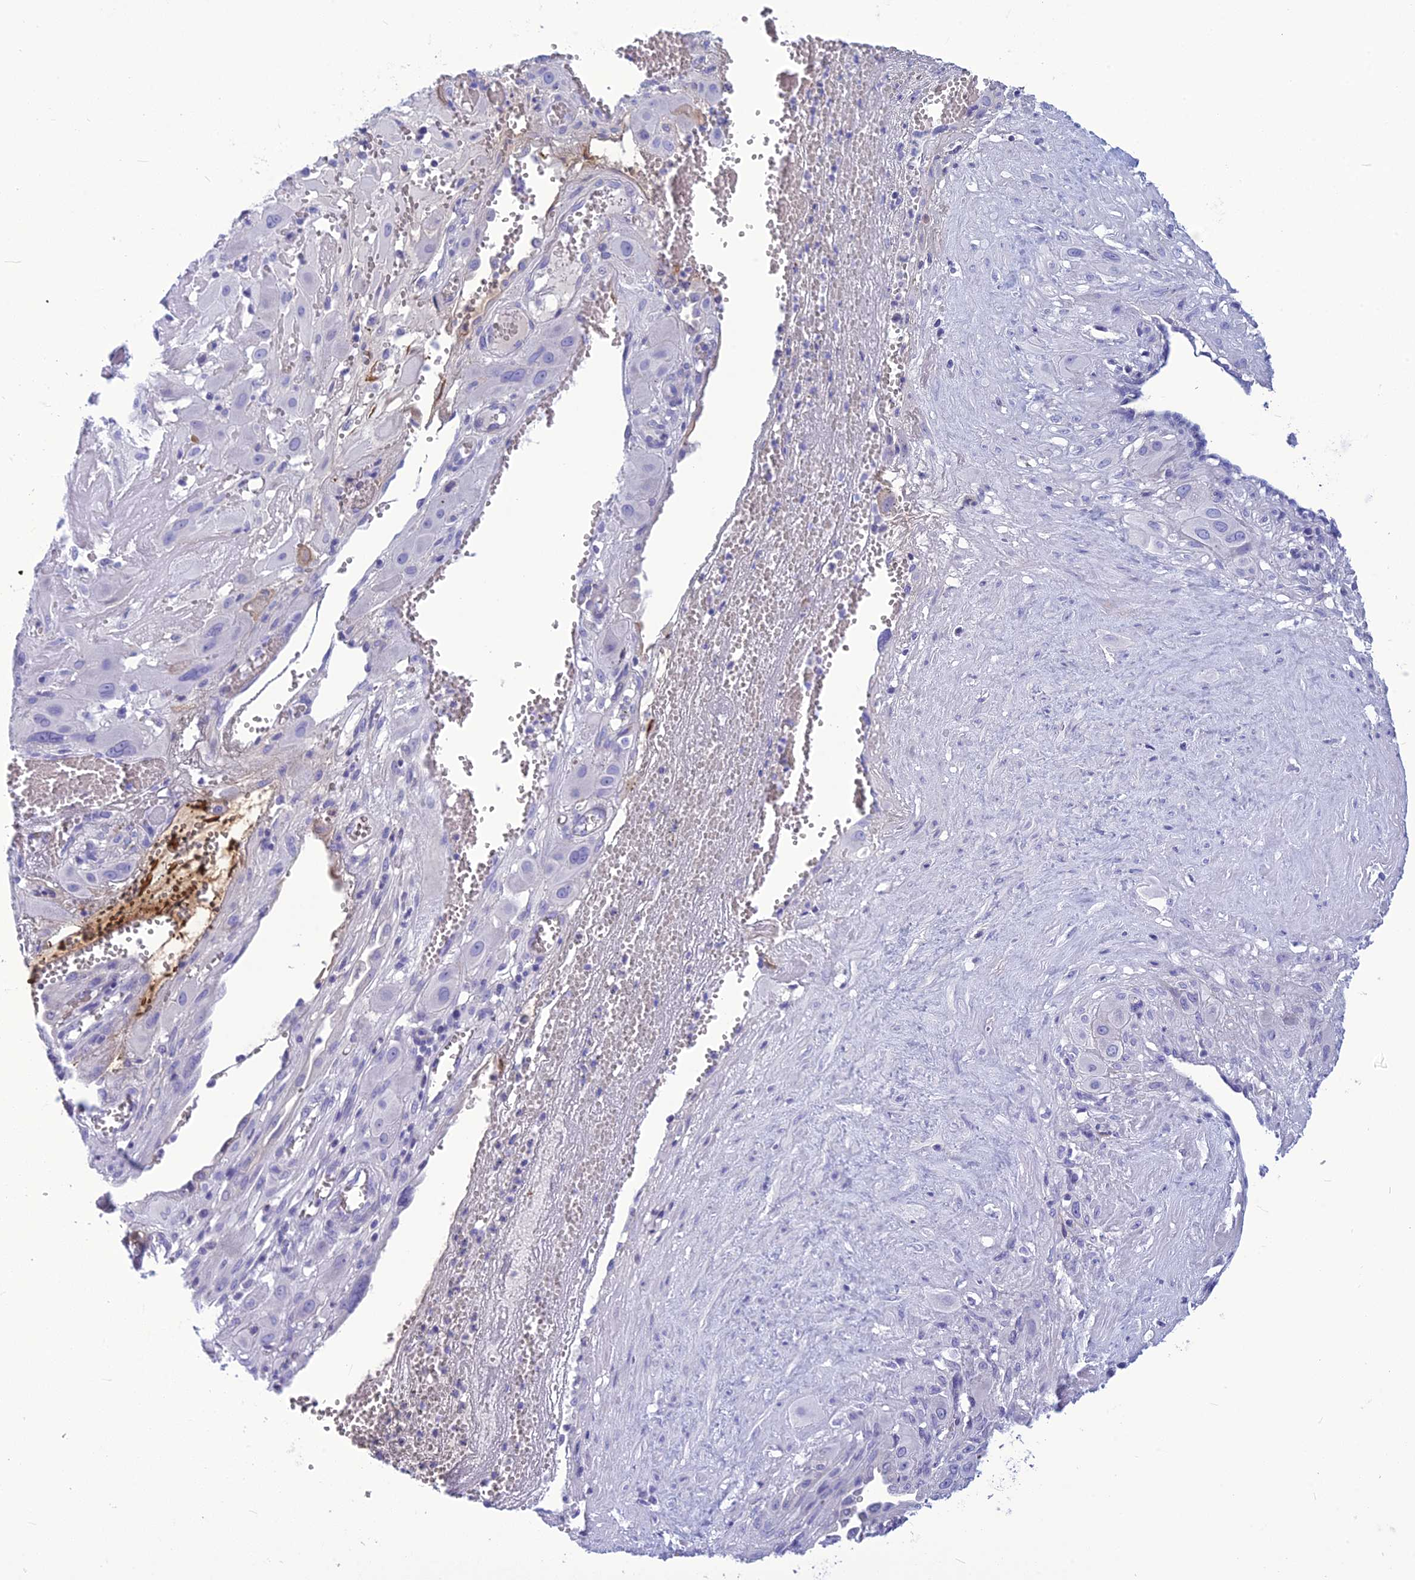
{"staining": {"intensity": "negative", "quantity": "none", "location": "none"}, "tissue": "cervical cancer", "cell_type": "Tumor cells", "image_type": "cancer", "snomed": [{"axis": "morphology", "description": "Squamous cell carcinoma, NOS"}, {"axis": "topography", "description": "Cervix"}], "caption": "The immunohistochemistry photomicrograph has no significant staining in tumor cells of cervical cancer (squamous cell carcinoma) tissue.", "gene": "BBS2", "patient": {"sex": "female", "age": 34}}